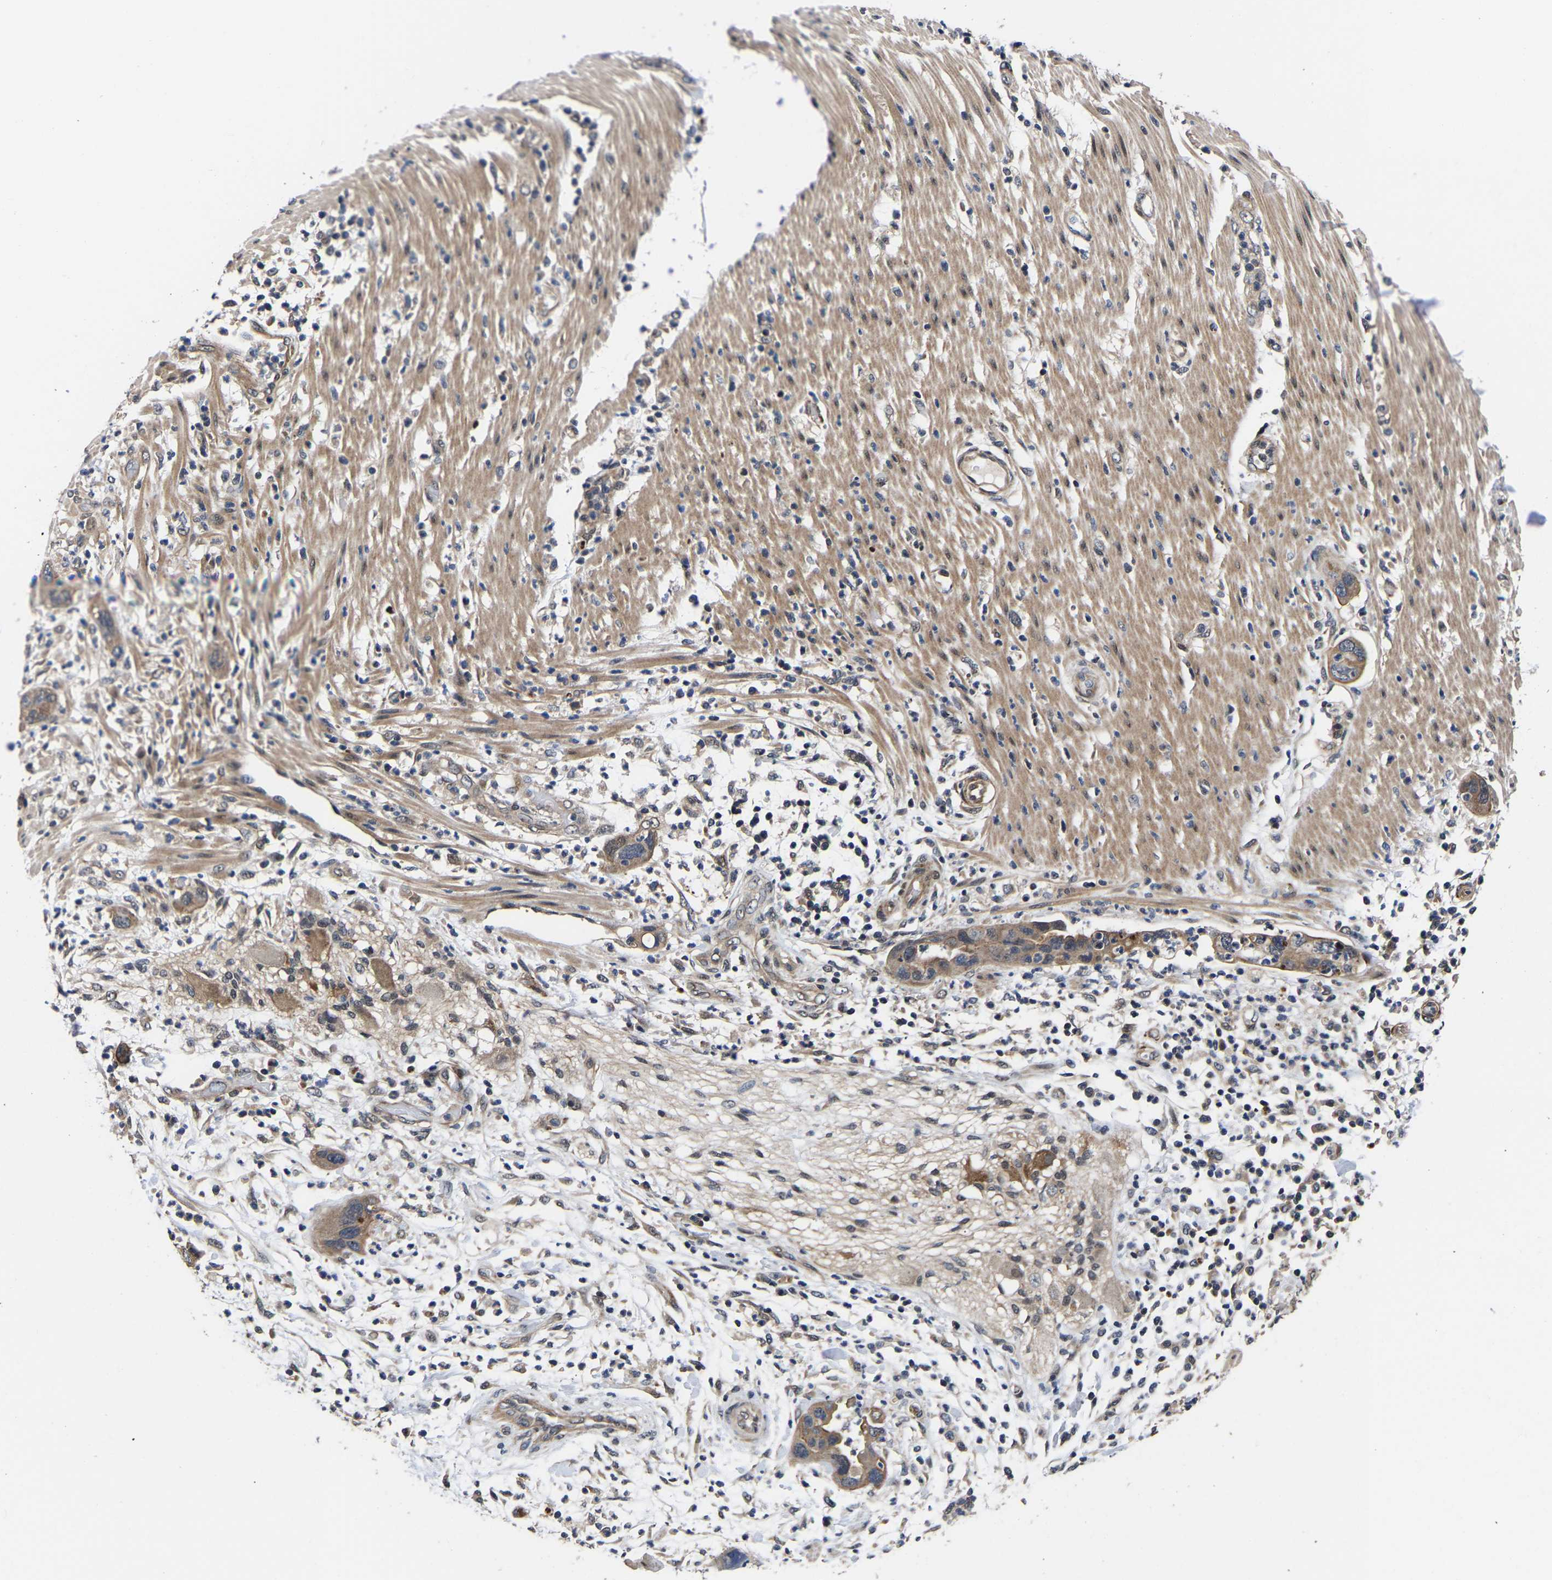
{"staining": {"intensity": "moderate", "quantity": ">75%", "location": "cytoplasmic/membranous"}, "tissue": "pancreatic cancer", "cell_type": "Tumor cells", "image_type": "cancer", "snomed": [{"axis": "morphology", "description": "Adenocarcinoma, NOS"}, {"axis": "topography", "description": "Pancreas"}], "caption": "Pancreatic adenocarcinoma stained with a protein marker shows moderate staining in tumor cells.", "gene": "METTL16", "patient": {"sex": "female", "age": 71}}